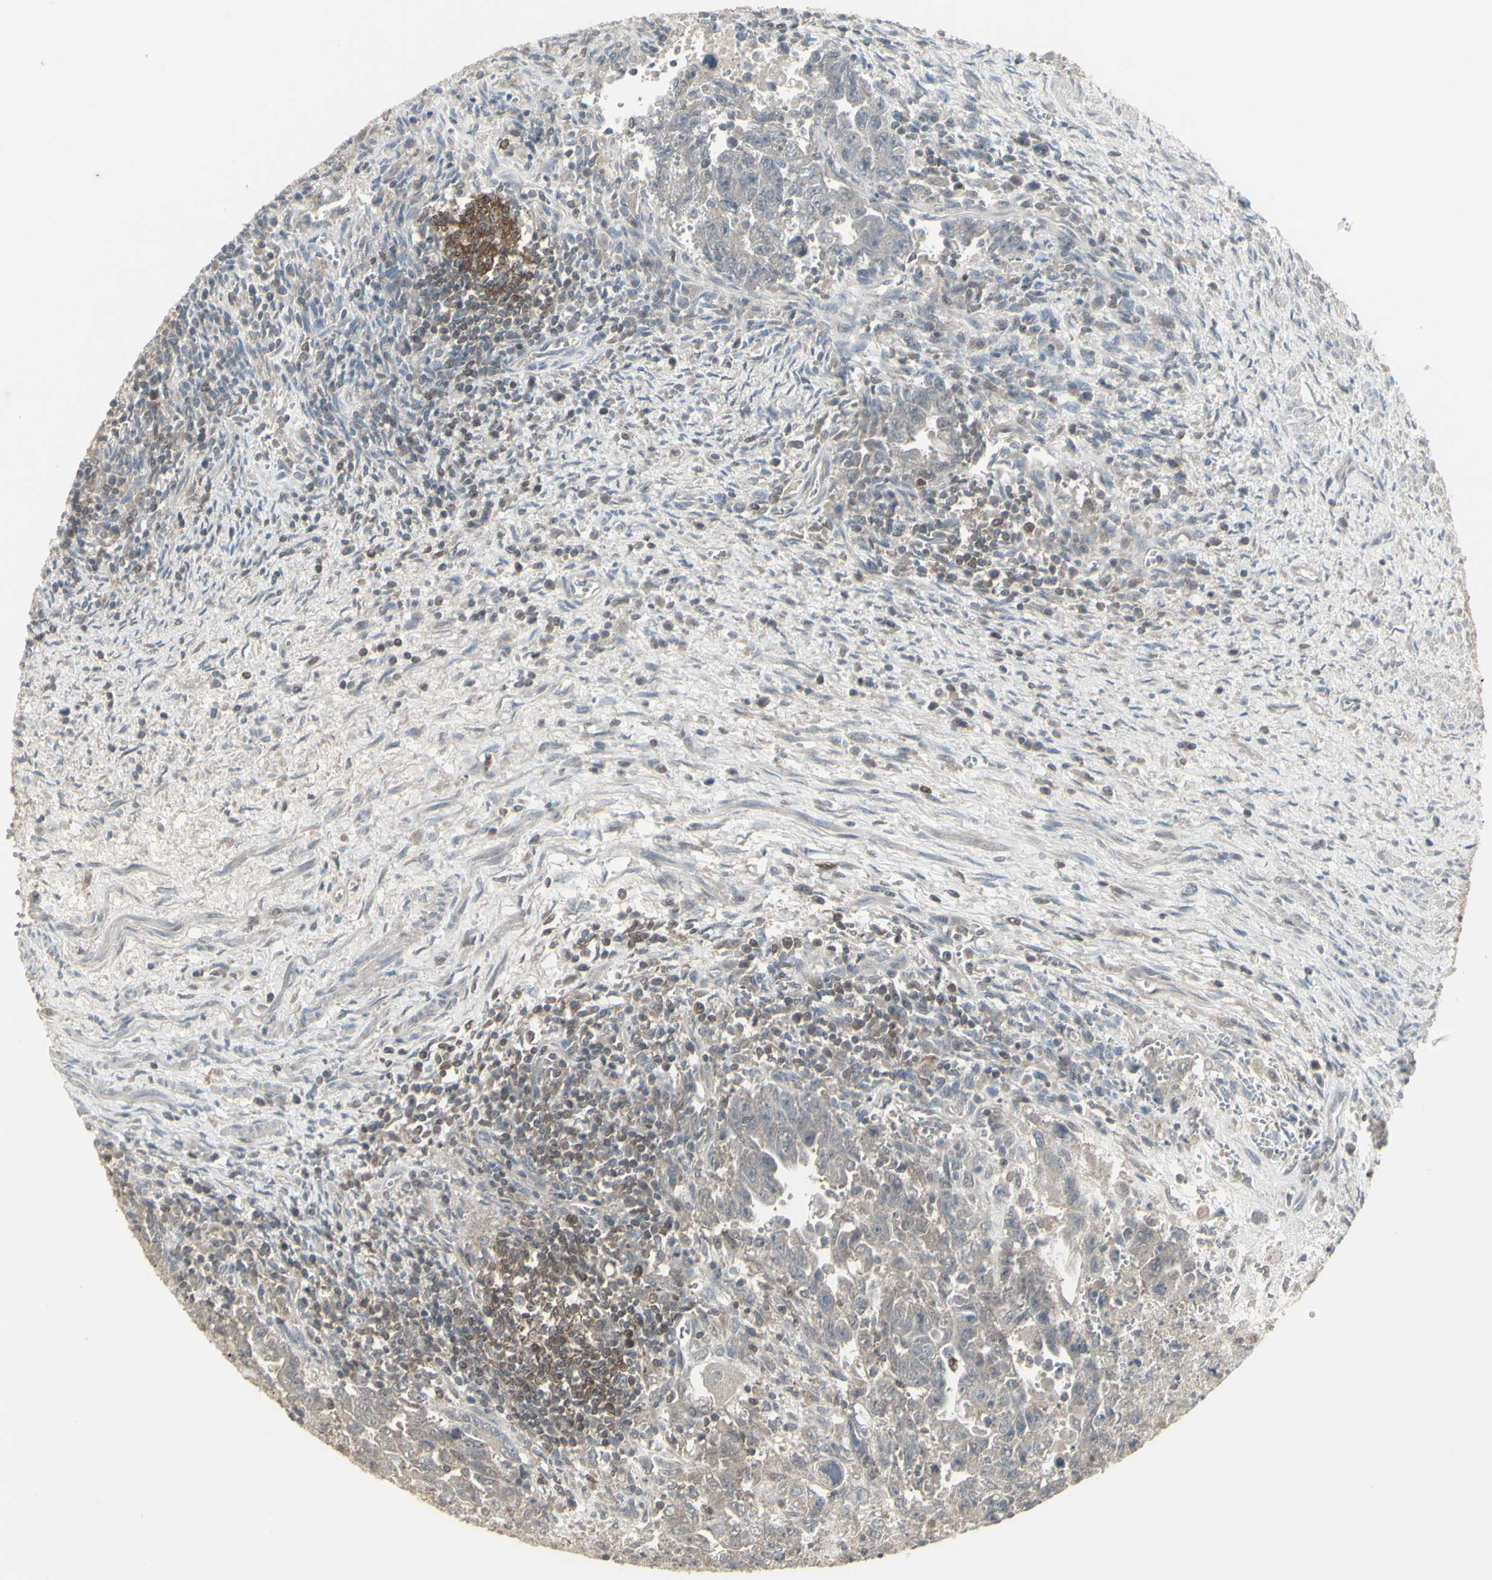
{"staining": {"intensity": "weak", "quantity": "25%-75%", "location": "cytoplasmic/membranous,nuclear"}, "tissue": "testis cancer", "cell_type": "Tumor cells", "image_type": "cancer", "snomed": [{"axis": "morphology", "description": "Carcinoma, Embryonal, NOS"}, {"axis": "topography", "description": "Testis"}], "caption": "Testis cancer stained for a protein (brown) exhibits weak cytoplasmic/membranous and nuclear positive staining in approximately 25%-75% of tumor cells.", "gene": "CSK", "patient": {"sex": "male", "age": 28}}